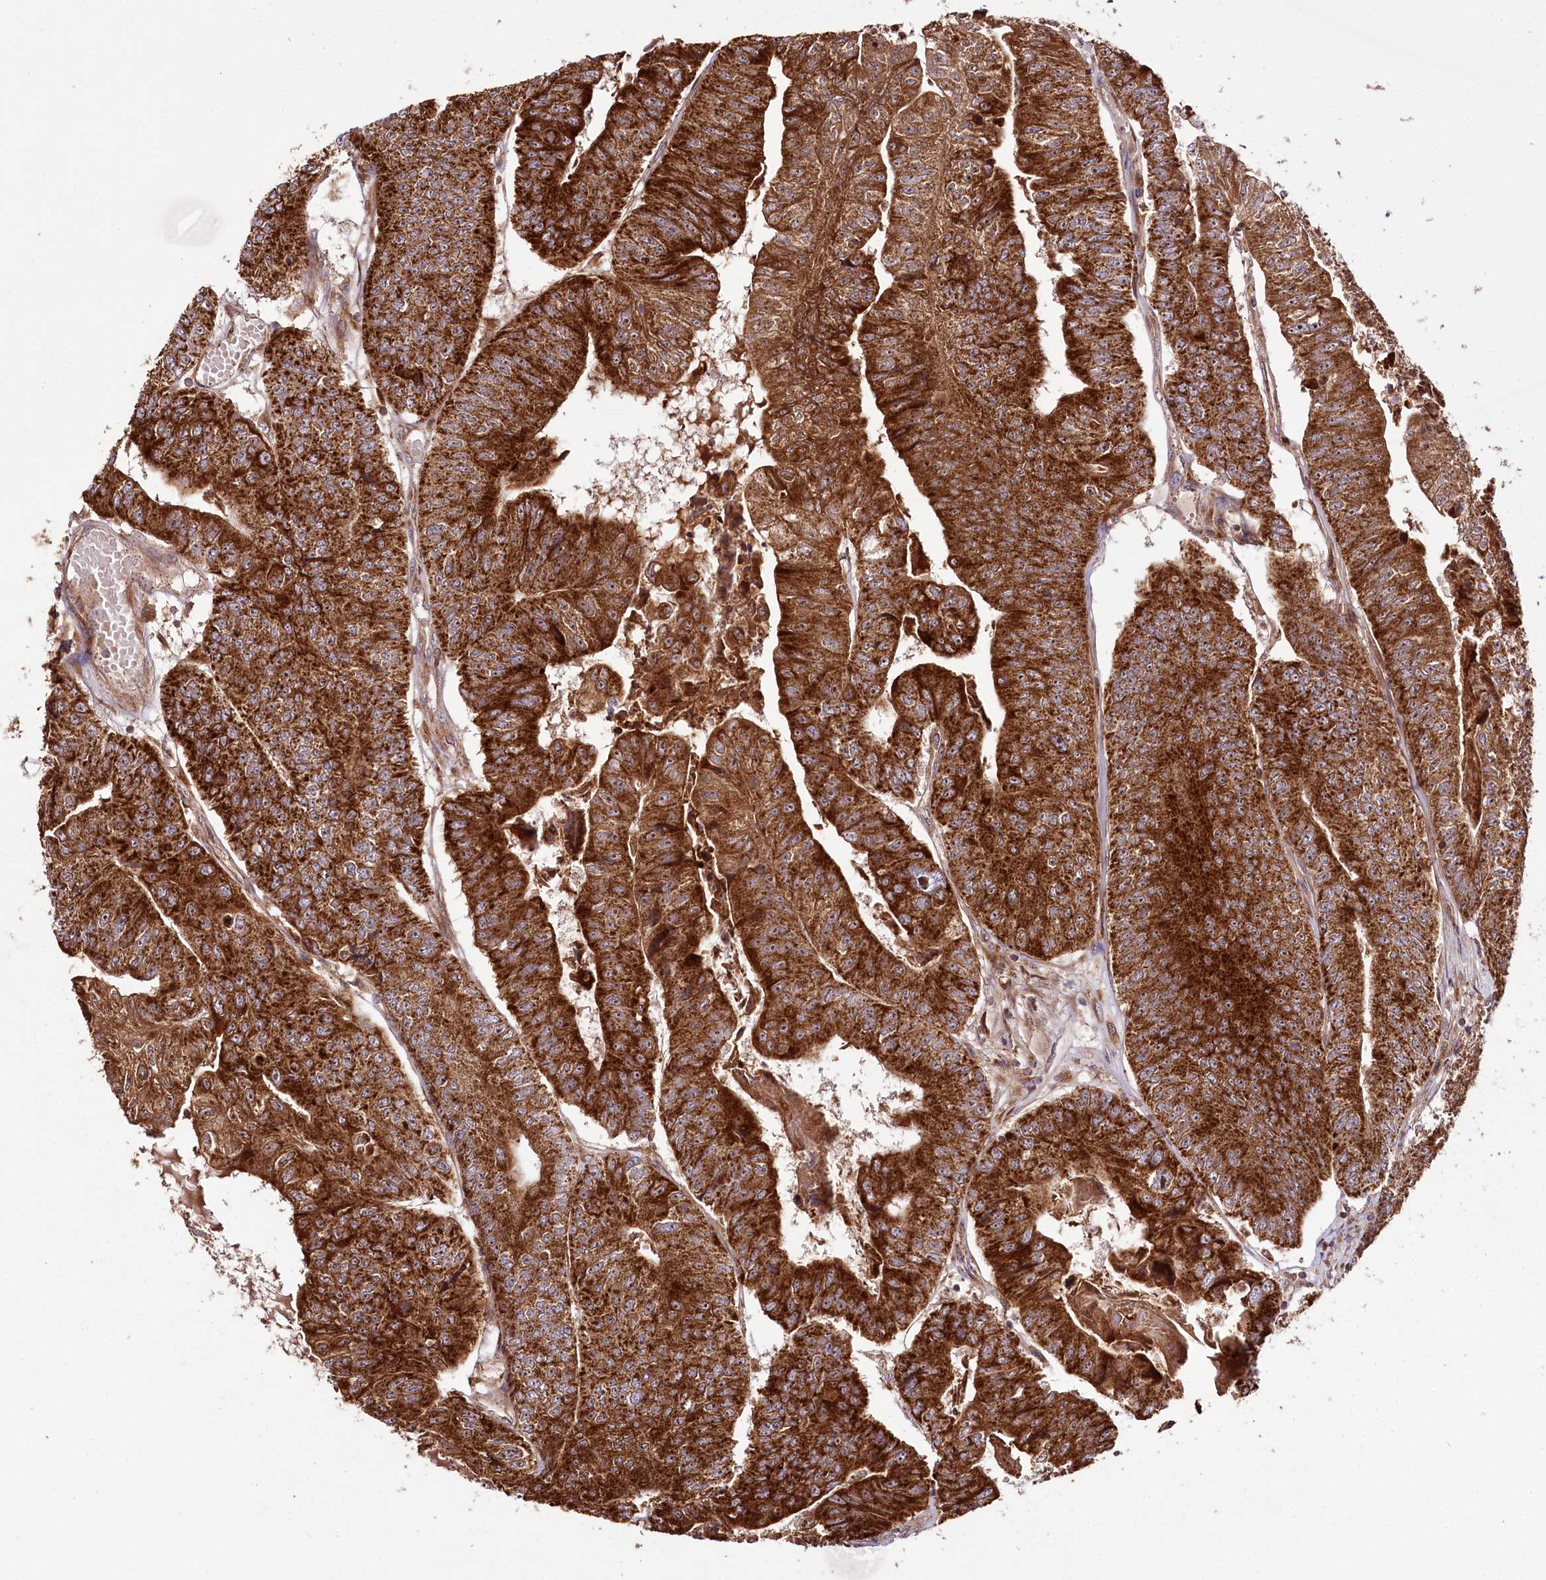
{"staining": {"intensity": "strong", "quantity": ">75%", "location": "cytoplasmic/membranous"}, "tissue": "colorectal cancer", "cell_type": "Tumor cells", "image_type": "cancer", "snomed": [{"axis": "morphology", "description": "Adenocarcinoma, NOS"}, {"axis": "topography", "description": "Colon"}], "caption": "Immunohistochemistry (IHC) histopathology image of human adenocarcinoma (colorectal) stained for a protein (brown), which reveals high levels of strong cytoplasmic/membranous staining in approximately >75% of tumor cells.", "gene": "RAB7A", "patient": {"sex": "female", "age": 67}}